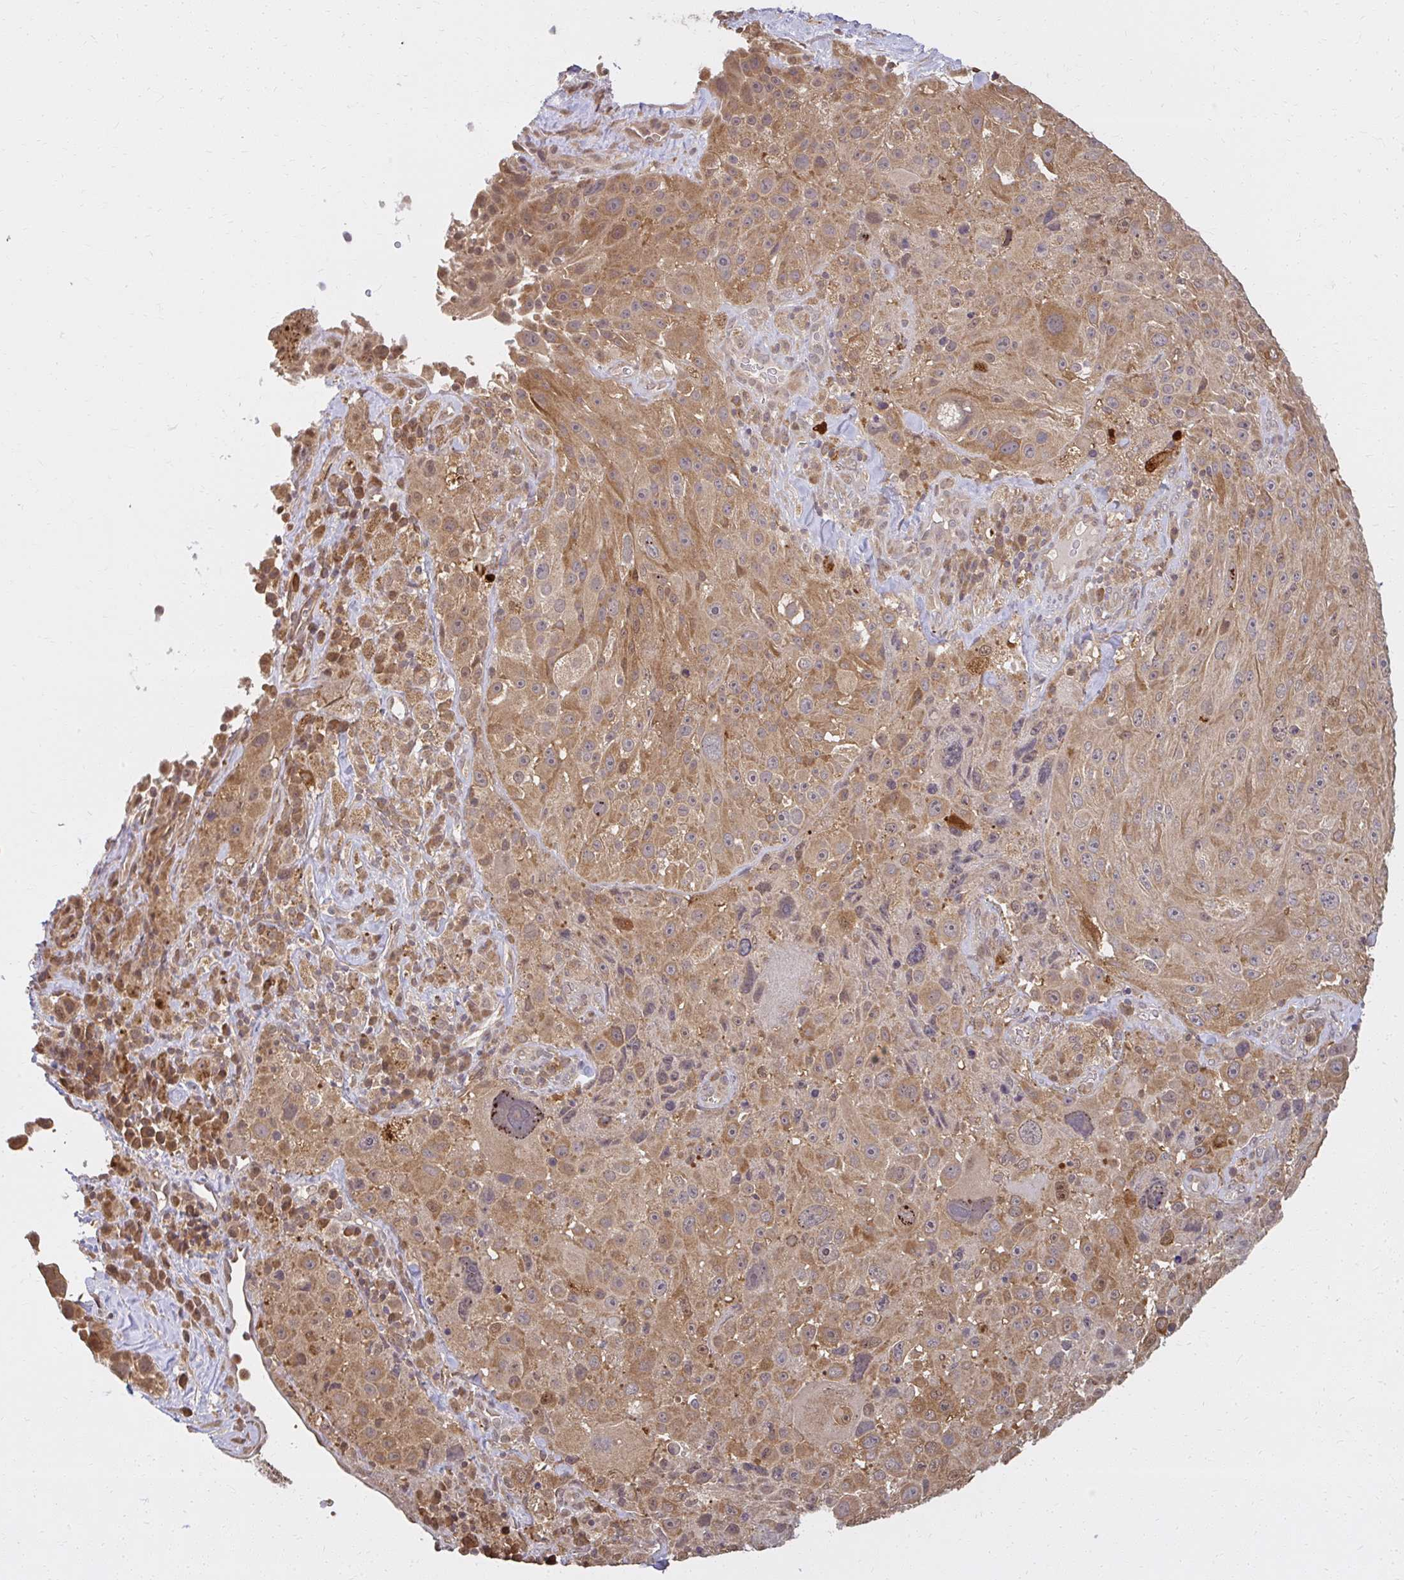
{"staining": {"intensity": "moderate", "quantity": ">75%", "location": "cytoplasmic/membranous,nuclear"}, "tissue": "melanoma", "cell_type": "Tumor cells", "image_type": "cancer", "snomed": [{"axis": "morphology", "description": "Malignant melanoma, Metastatic site"}, {"axis": "topography", "description": "Lymph node"}], "caption": "Immunohistochemical staining of melanoma displays moderate cytoplasmic/membranous and nuclear protein positivity in approximately >75% of tumor cells. (Stains: DAB in brown, nuclei in blue, Microscopy: brightfield microscopy at high magnification).", "gene": "LARS2", "patient": {"sex": "male", "age": 62}}